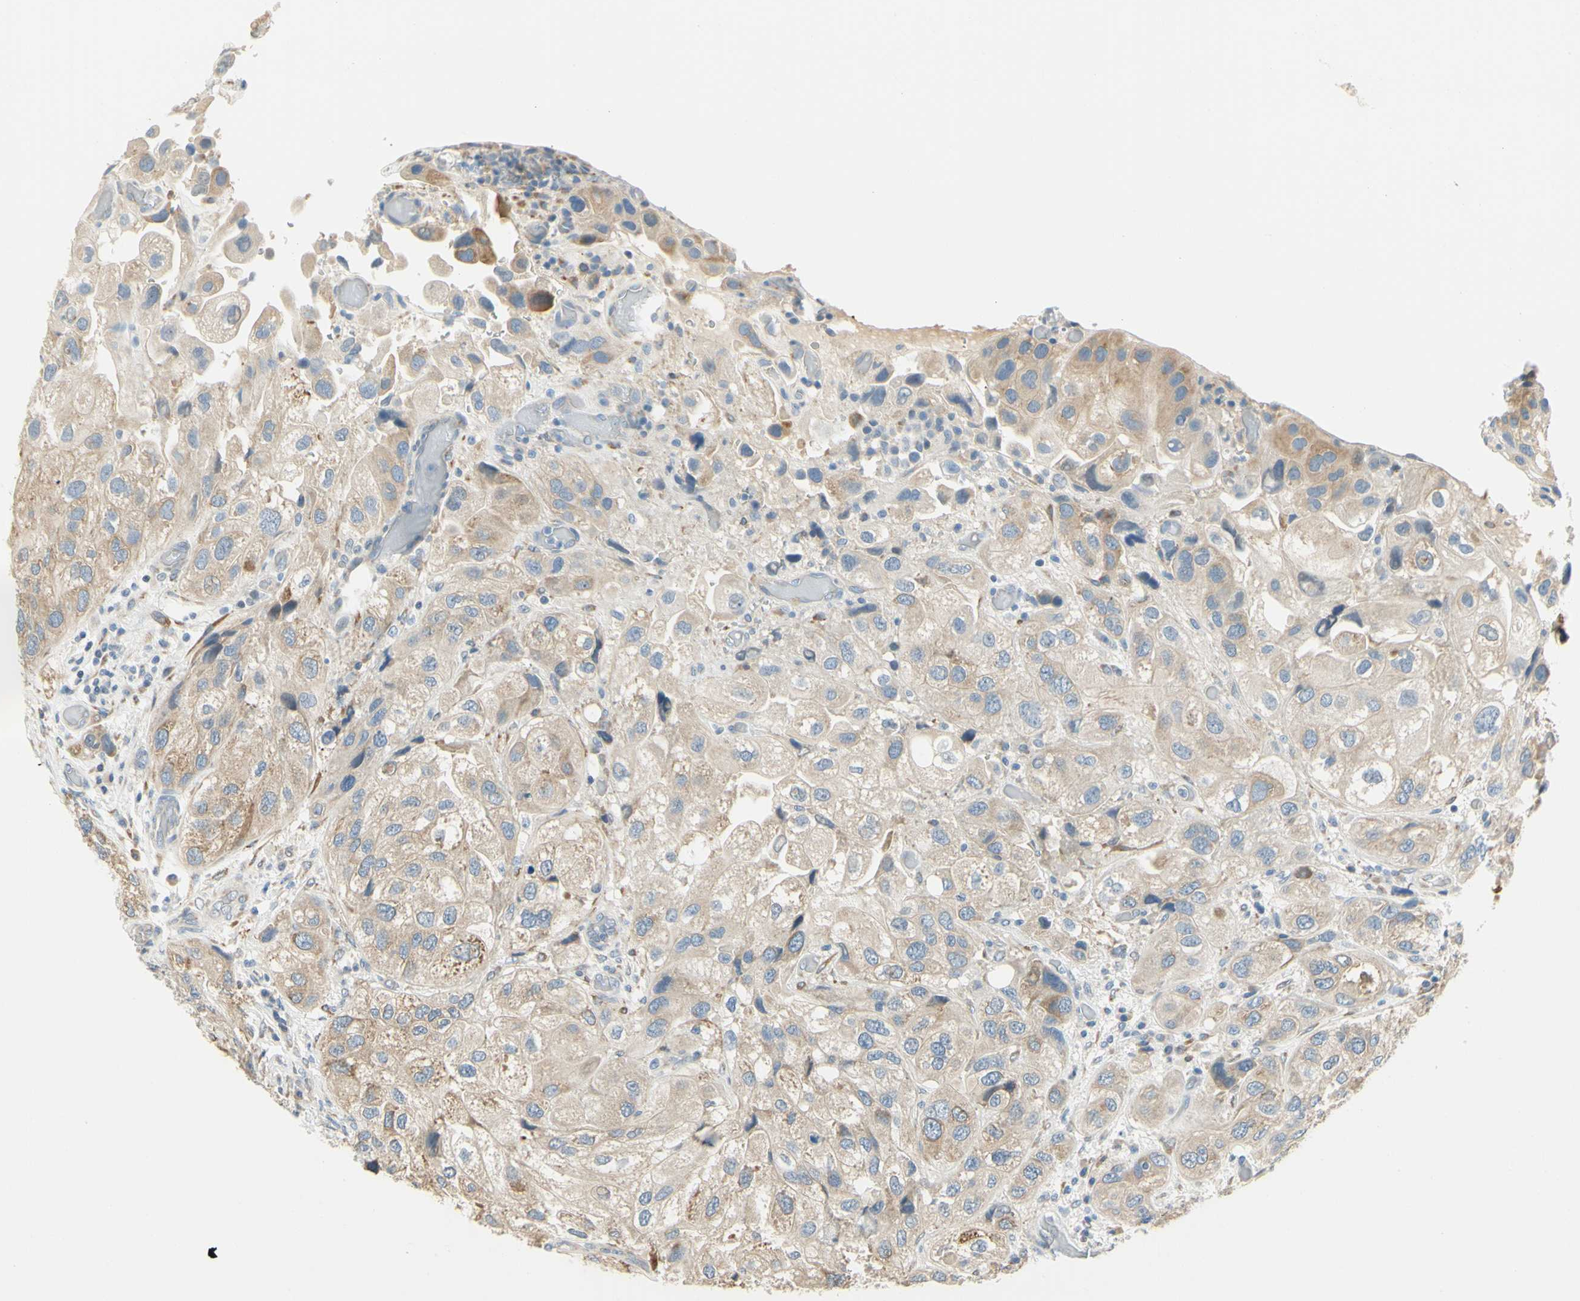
{"staining": {"intensity": "weak", "quantity": ">75%", "location": "cytoplasmic/membranous"}, "tissue": "urothelial cancer", "cell_type": "Tumor cells", "image_type": "cancer", "snomed": [{"axis": "morphology", "description": "Urothelial carcinoma, High grade"}, {"axis": "topography", "description": "Urinary bladder"}], "caption": "An immunohistochemistry (IHC) image of tumor tissue is shown. Protein staining in brown labels weak cytoplasmic/membranous positivity in urothelial cancer within tumor cells. (DAB = brown stain, brightfield microscopy at high magnification).", "gene": "IGDCC4", "patient": {"sex": "female", "age": 64}}